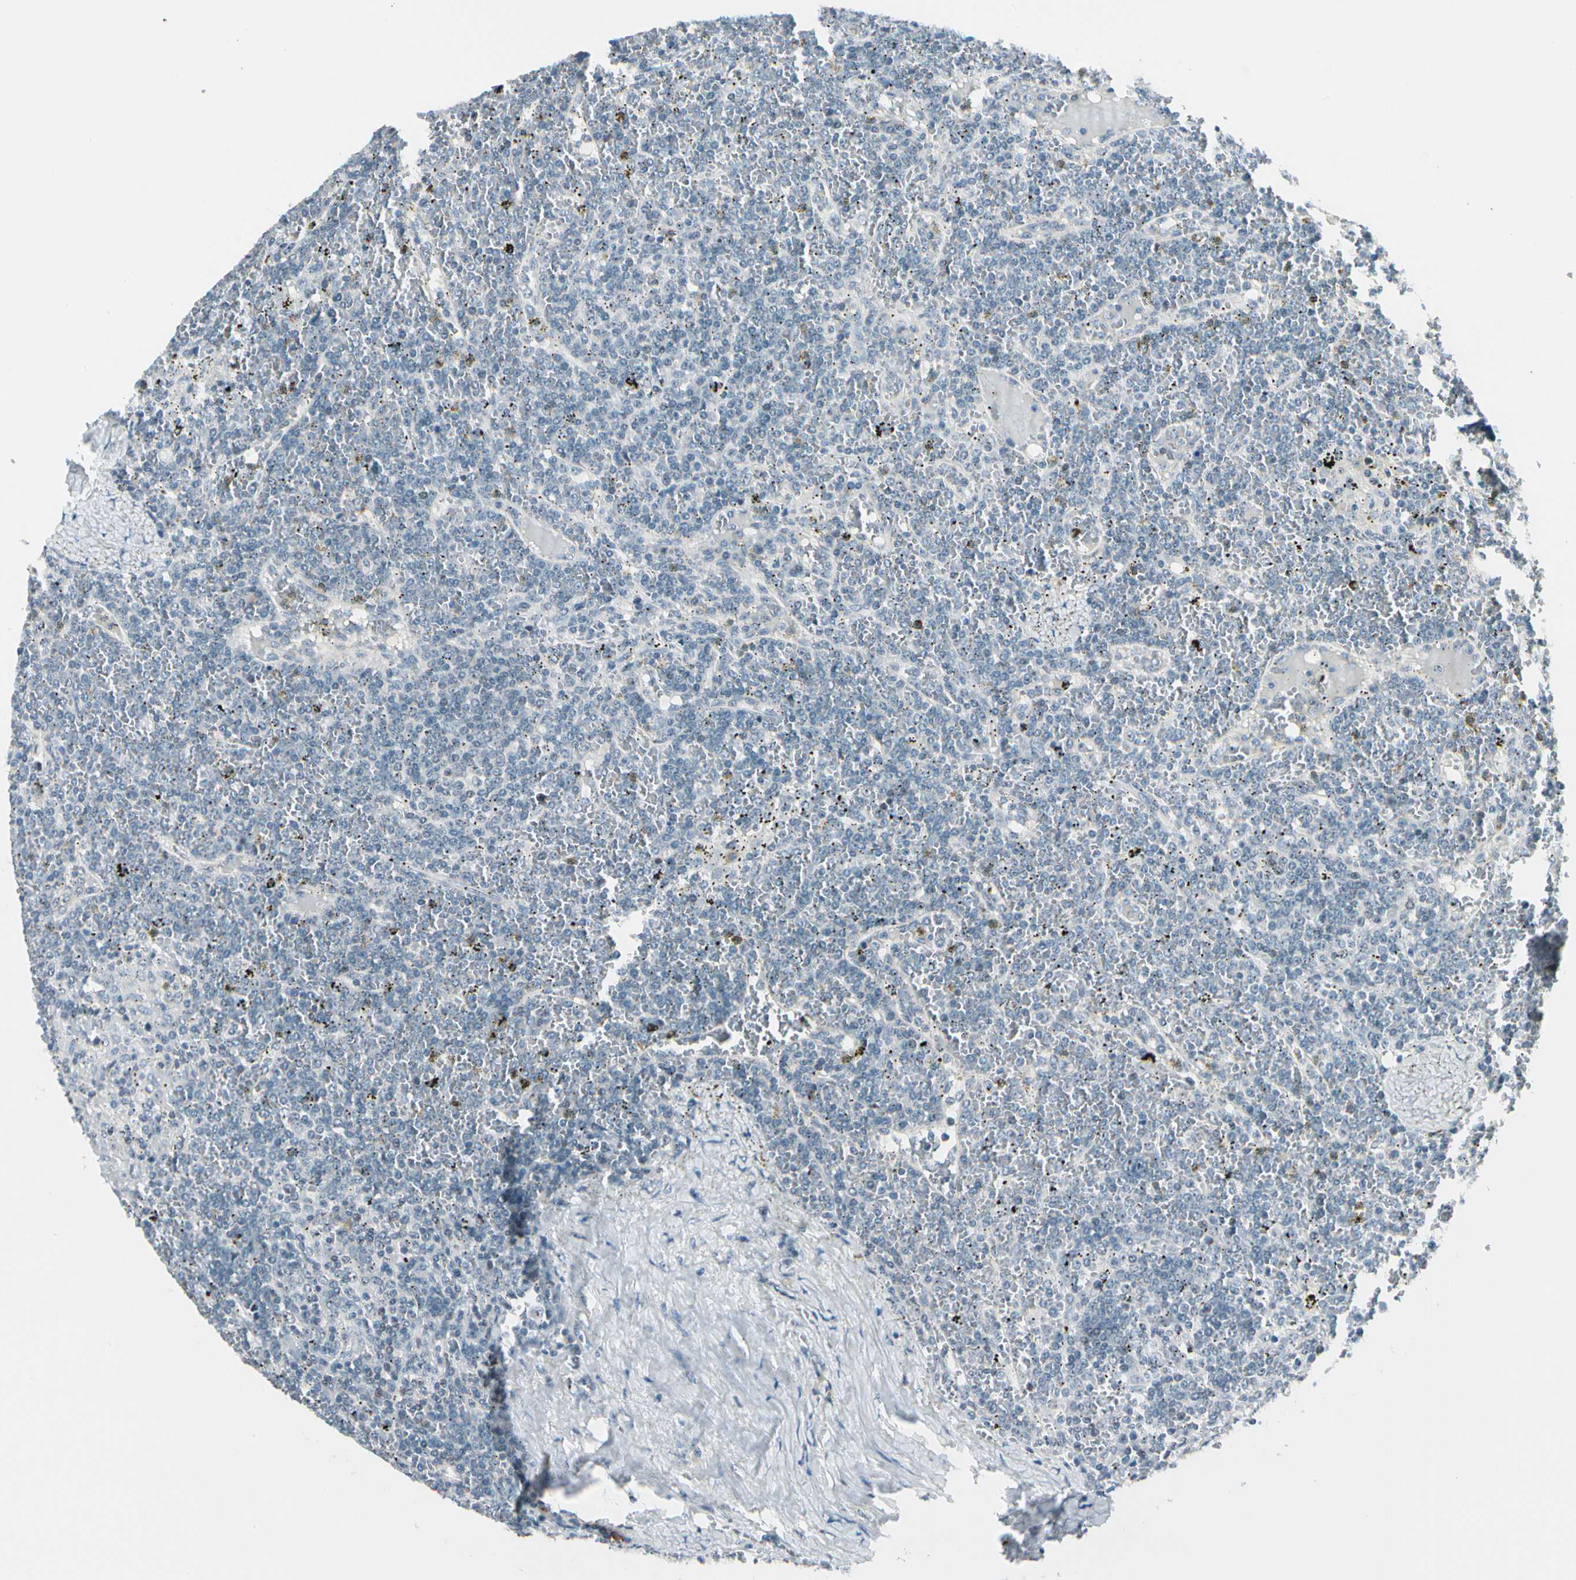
{"staining": {"intensity": "negative", "quantity": "none", "location": "none"}, "tissue": "lymphoma", "cell_type": "Tumor cells", "image_type": "cancer", "snomed": [{"axis": "morphology", "description": "Malignant lymphoma, non-Hodgkin's type, Low grade"}, {"axis": "topography", "description": "Spleen"}], "caption": "This is a micrograph of immunohistochemistry (IHC) staining of malignant lymphoma, non-Hodgkin's type (low-grade), which shows no staining in tumor cells.", "gene": "ZSCAN1", "patient": {"sex": "female", "age": 19}}